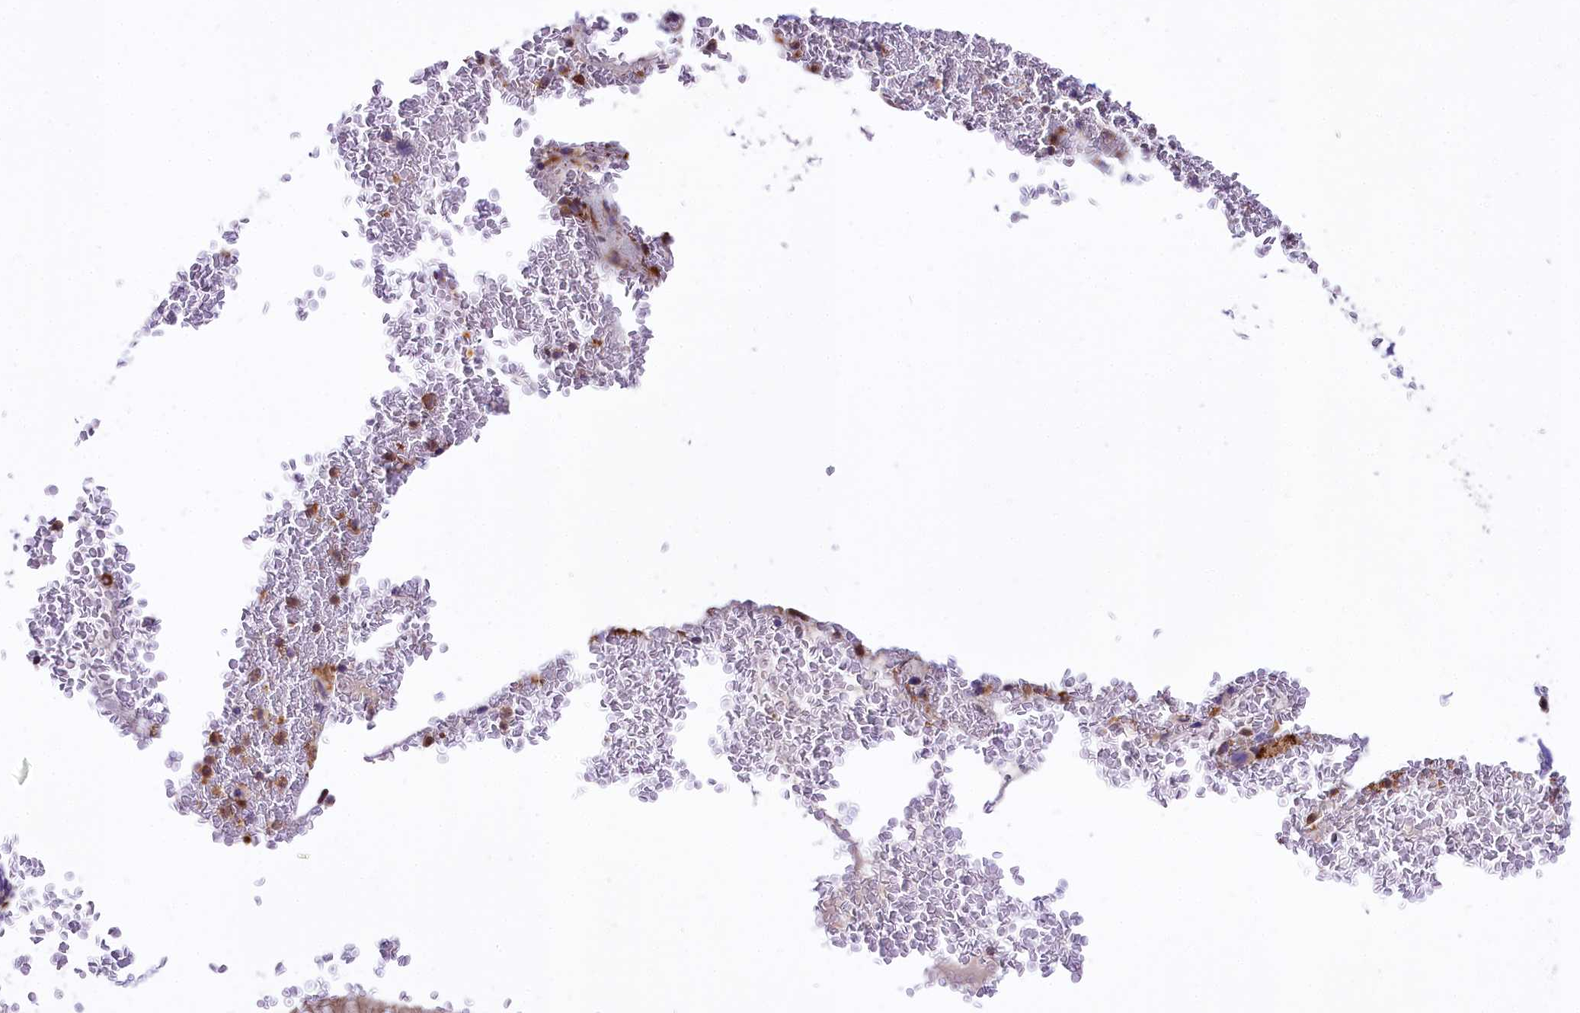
{"staining": {"intensity": "weak", "quantity": "25%-75%", "location": "cytoplasmic/membranous"}, "tissue": "bronchus", "cell_type": "Respiratory epithelial cells", "image_type": "normal", "snomed": [{"axis": "morphology", "description": "Normal tissue, NOS"}, {"axis": "topography", "description": "Cartilage tissue"}, {"axis": "topography", "description": "Bronchus"}], "caption": "Weak cytoplasmic/membranous protein expression is appreciated in approximately 25%-75% of respiratory epithelial cells in bronchus.", "gene": "FCHSD2", "patient": {"sex": "female", "age": 36}}